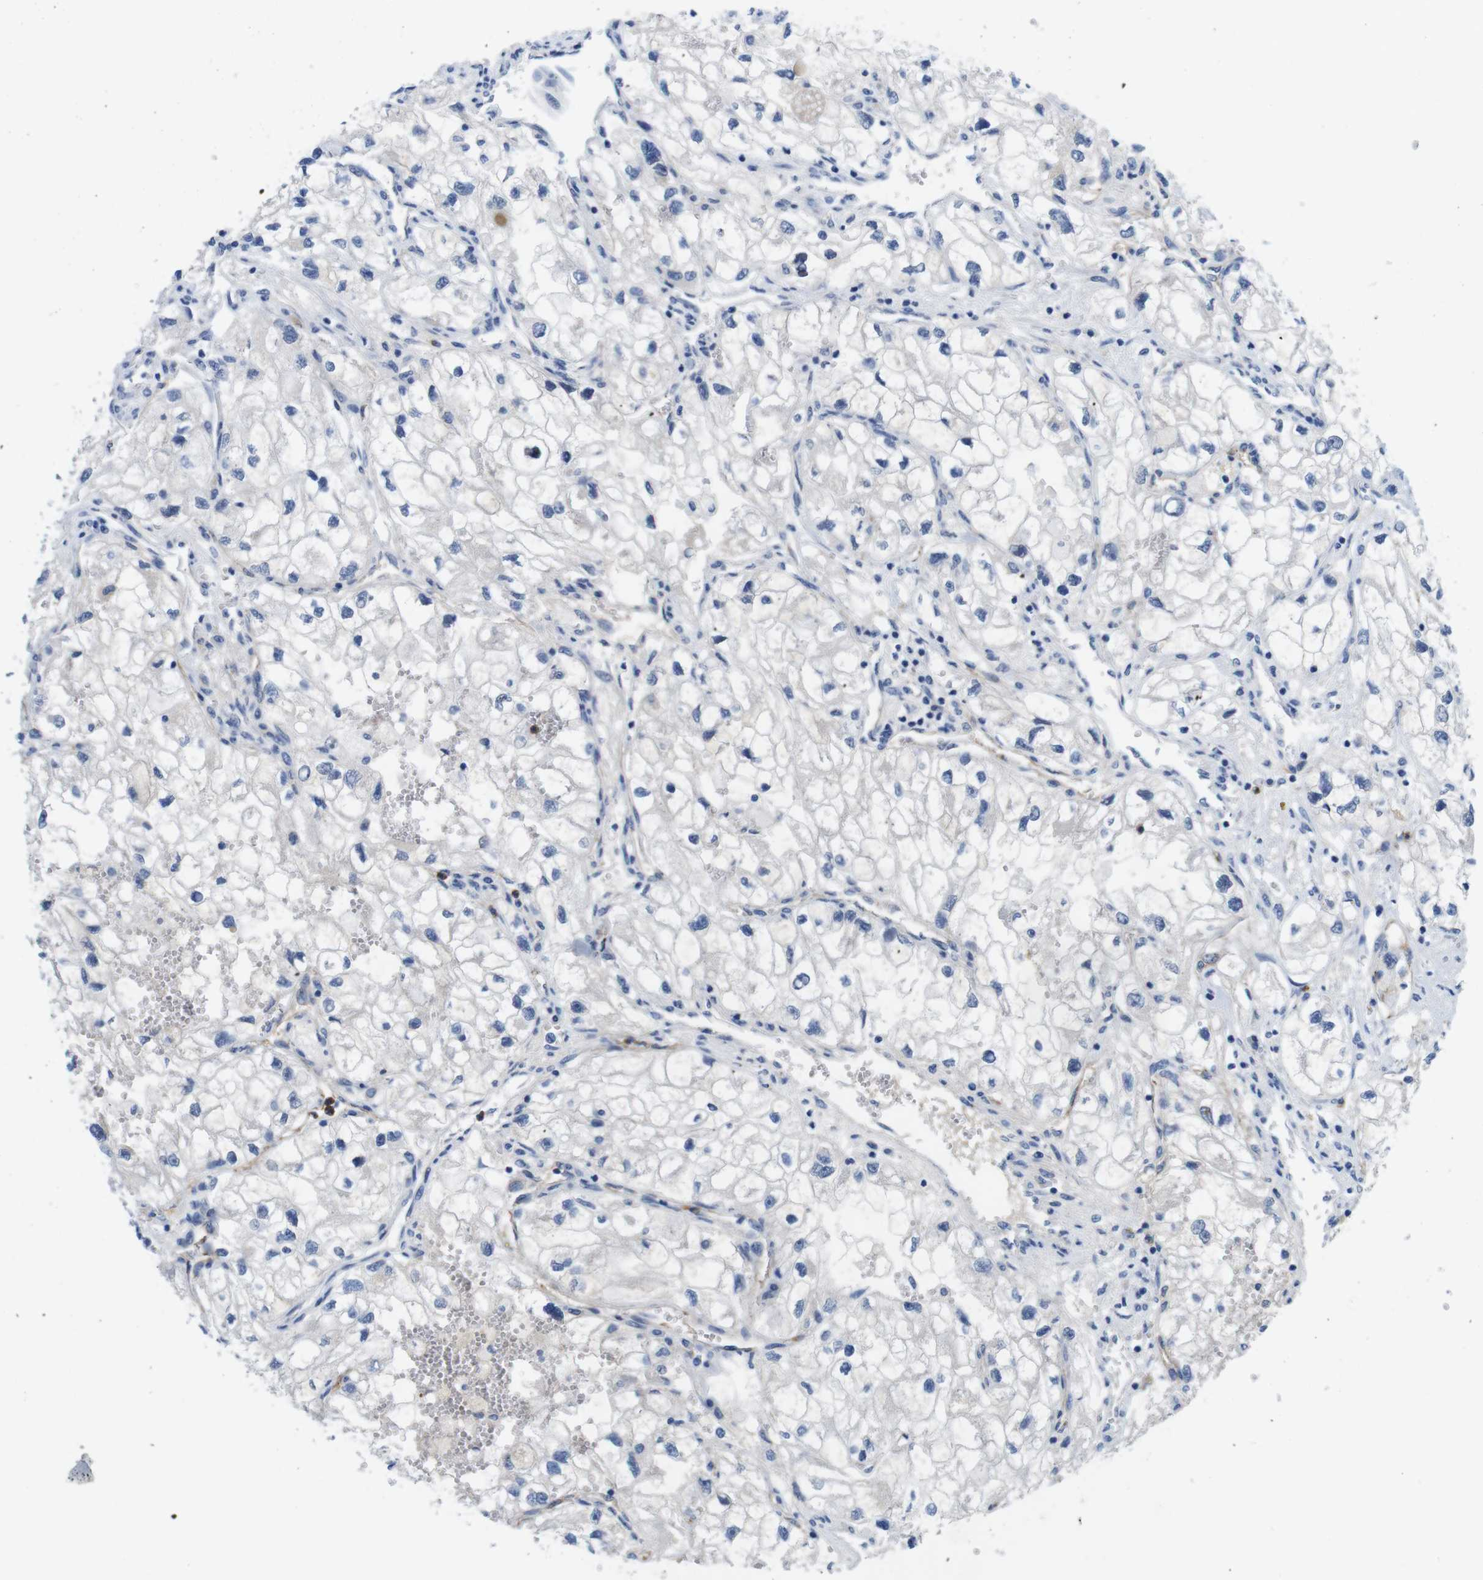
{"staining": {"intensity": "negative", "quantity": "none", "location": "none"}, "tissue": "renal cancer", "cell_type": "Tumor cells", "image_type": "cancer", "snomed": [{"axis": "morphology", "description": "Adenocarcinoma, NOS"}, {"axis": "topography", "description": "Kidney"}], "caption": "A micrograph of adenocarcinoma (renal) stained for a protein displays no brown staining in tumor cells.", "gene": "C1RL", "patient": {"sex": "female", "age": 70}}